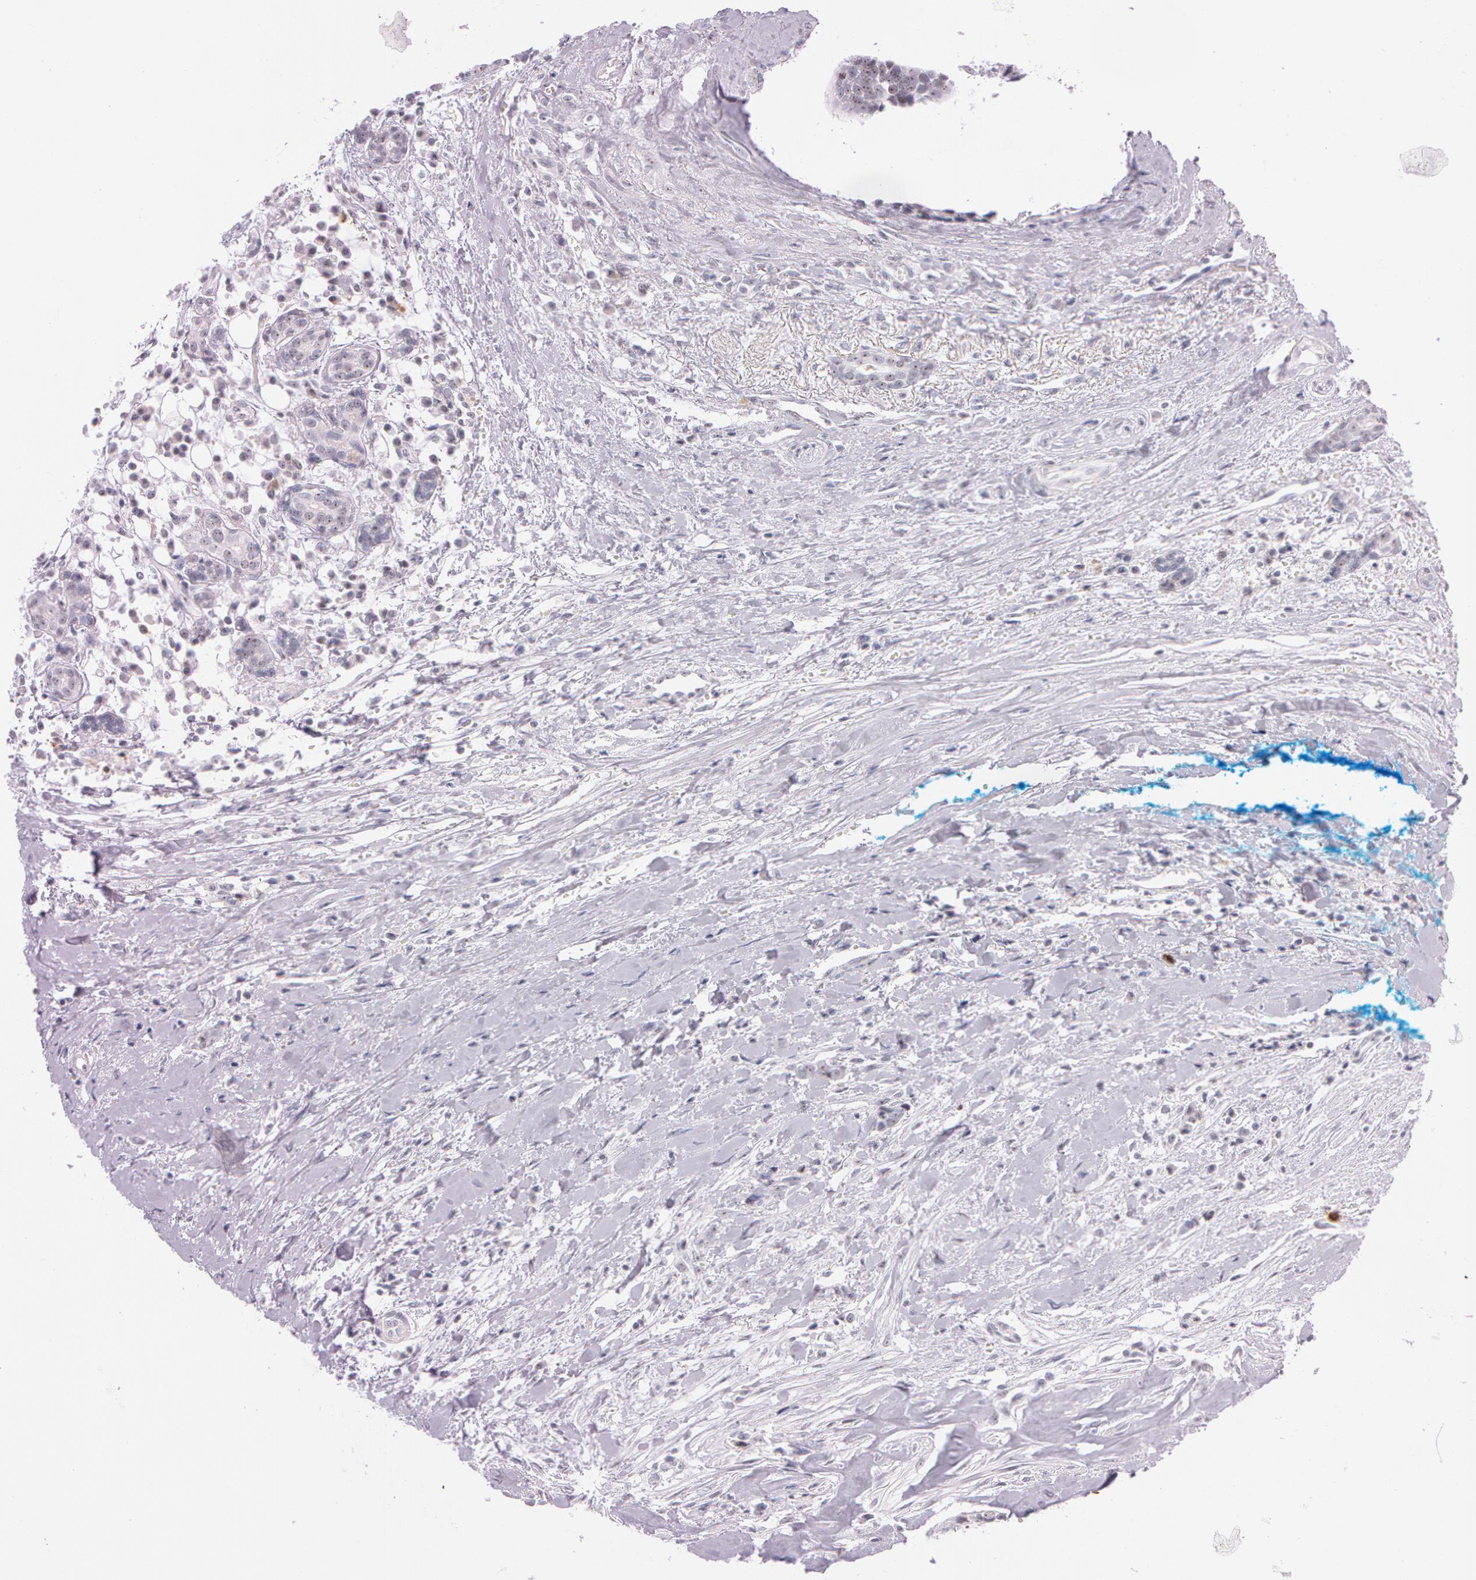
{"staining": {"intensity": "moderate", "quantity": "25%-75%", "location": "nuclear"}, "tissue": "head and neck cancer", "cell_type": "Tumor cells", "image_type": "cancer", "snomed": [{"axis": "morphology", "description": "Squamous cell carcinoma, NOS"}, {"axis": "topography", "description": "Salivary gland"}, {"axis": "topography", "description": "Head-Neck"}], "caption": "Moderate nuclear protein staining is appreciated in approximately 25%-75% of tumor cells in head and neck cancer (squamous cell carcinoma).", "gene": "FBL", "patient": {"sex": "male", "age": 70}}